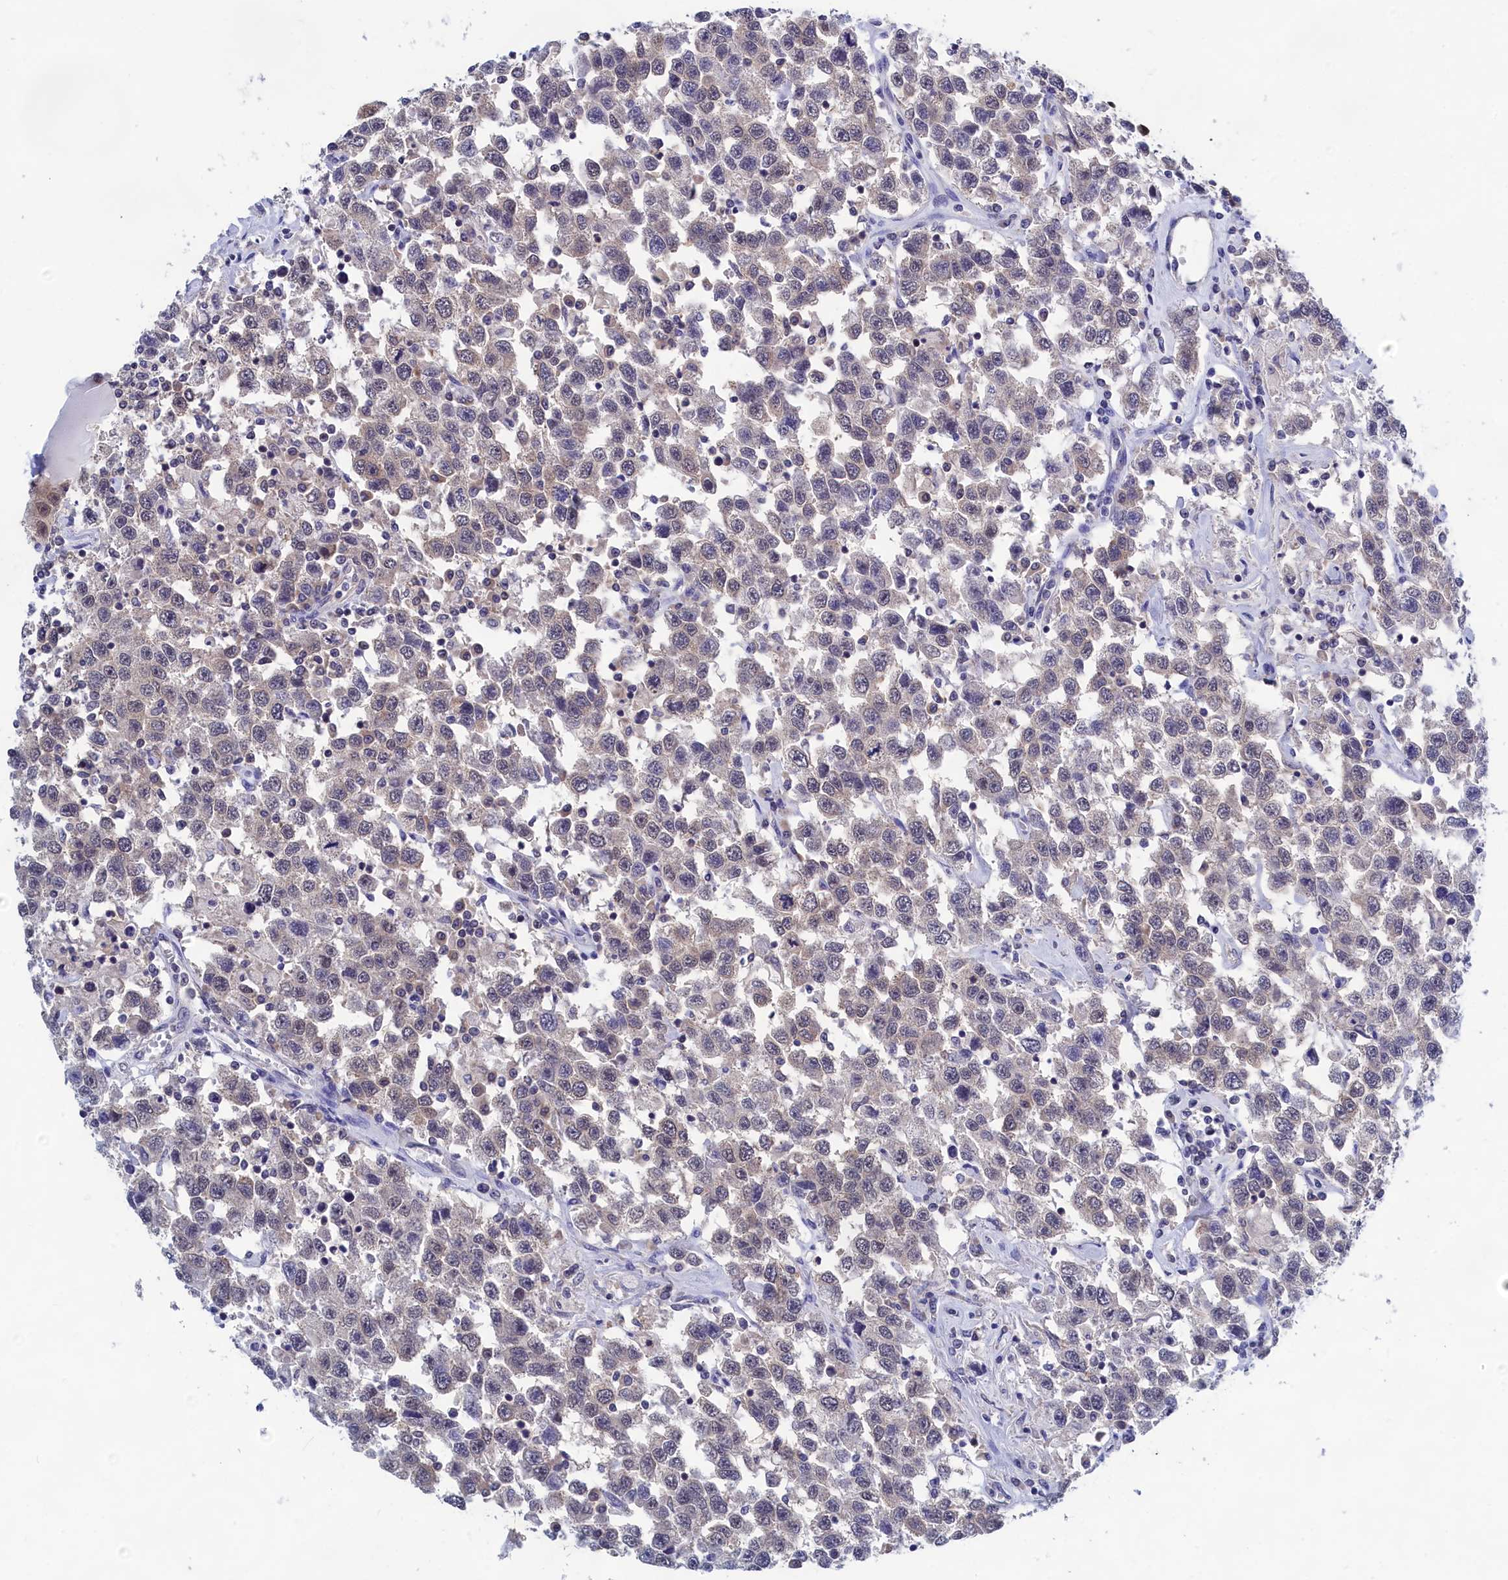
{"staining": {"intensity": "negative", "quantity": "none", "location": "none"}, "tissue": "testis cancer", "cell_type": "Tumor cells", "image_type": "cancer", "snomed": [{"axis": "morphology", "description": "Seminoma, NOS"}, {"axis": "topography", "description": "Testis"}], "caption": "Image shows no protein expression in tumor cells of testis cancer tissue.", "gene": "PGP", "patient": {"sex": "male", "age": 41}}